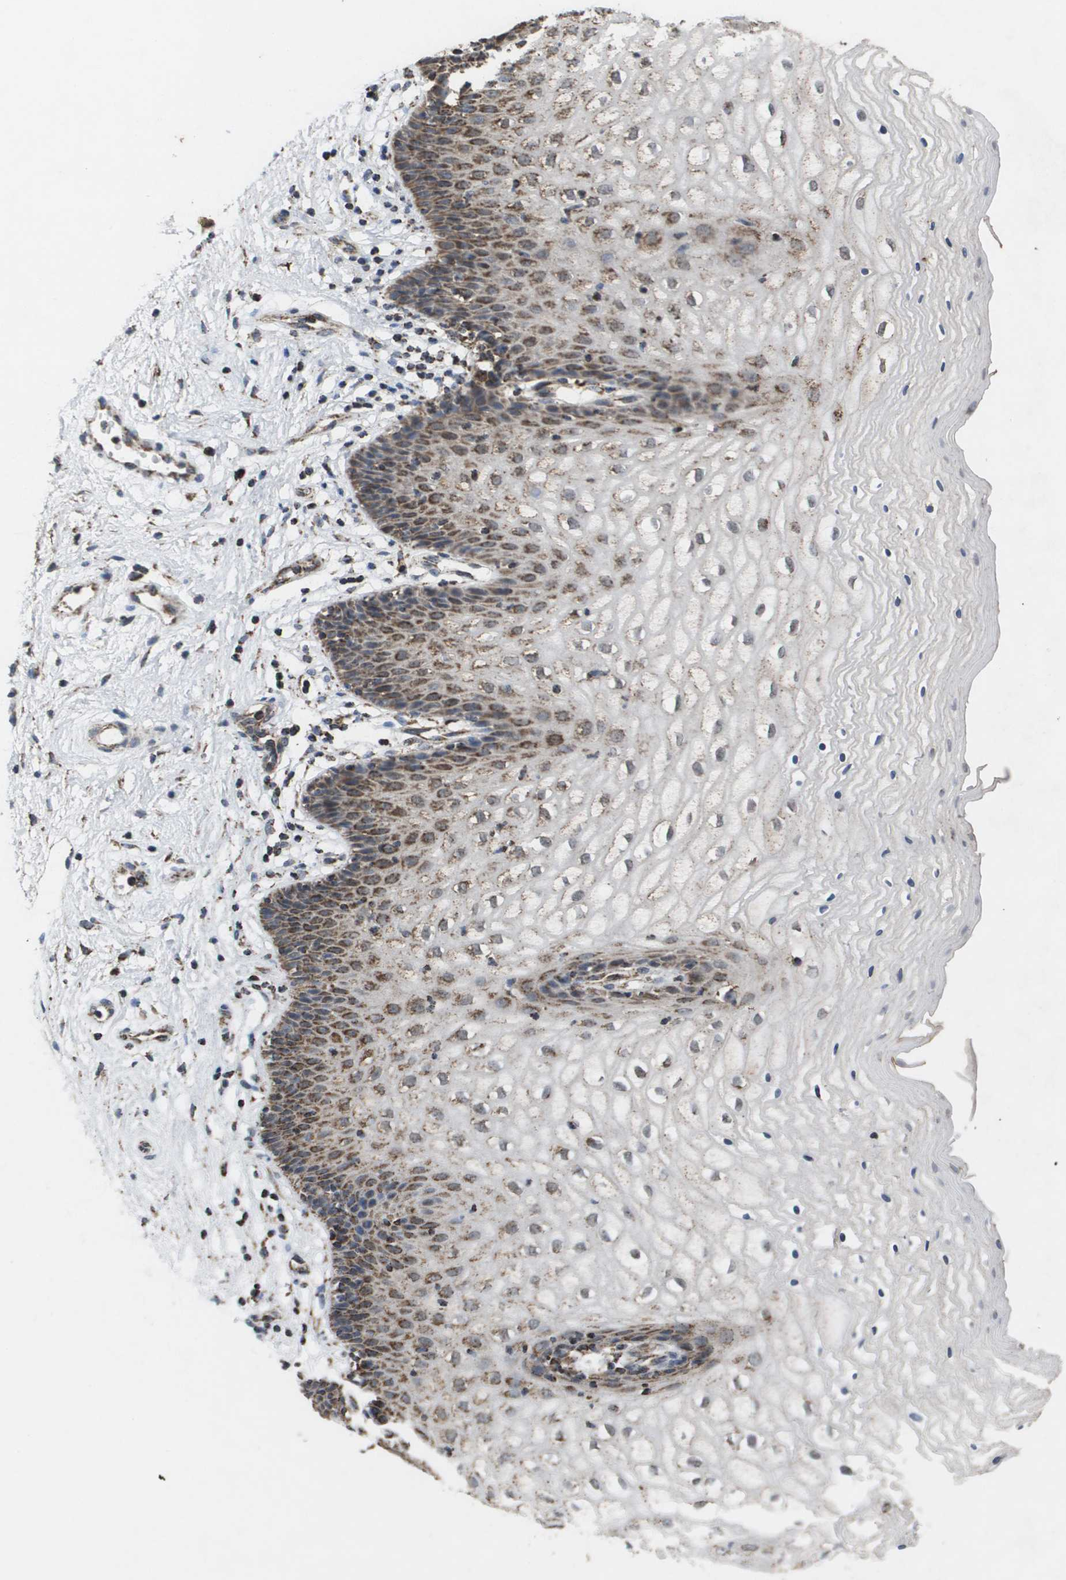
{"staining": {"intensity": "moderate", "quantity": ">75%", "location": "cytoplasmic/membranous"}, "tissue": "vagina", "cell_type": "Squamous epithelial cells", "image_type": "normal", "snomed": [{"axis": "morphology", "description": "Normal tissue, NOS"}, {"axis": "topography", "description": "Vagina"}], "caption": "Protein expression analysis of unremarkable human vagina reveals moderate cytoplasmic/membranous positivity in approximately >75% of squamous epithelial cells.", "gene": "HSPE1", "patient": {"sex": "female", "age": 34}}